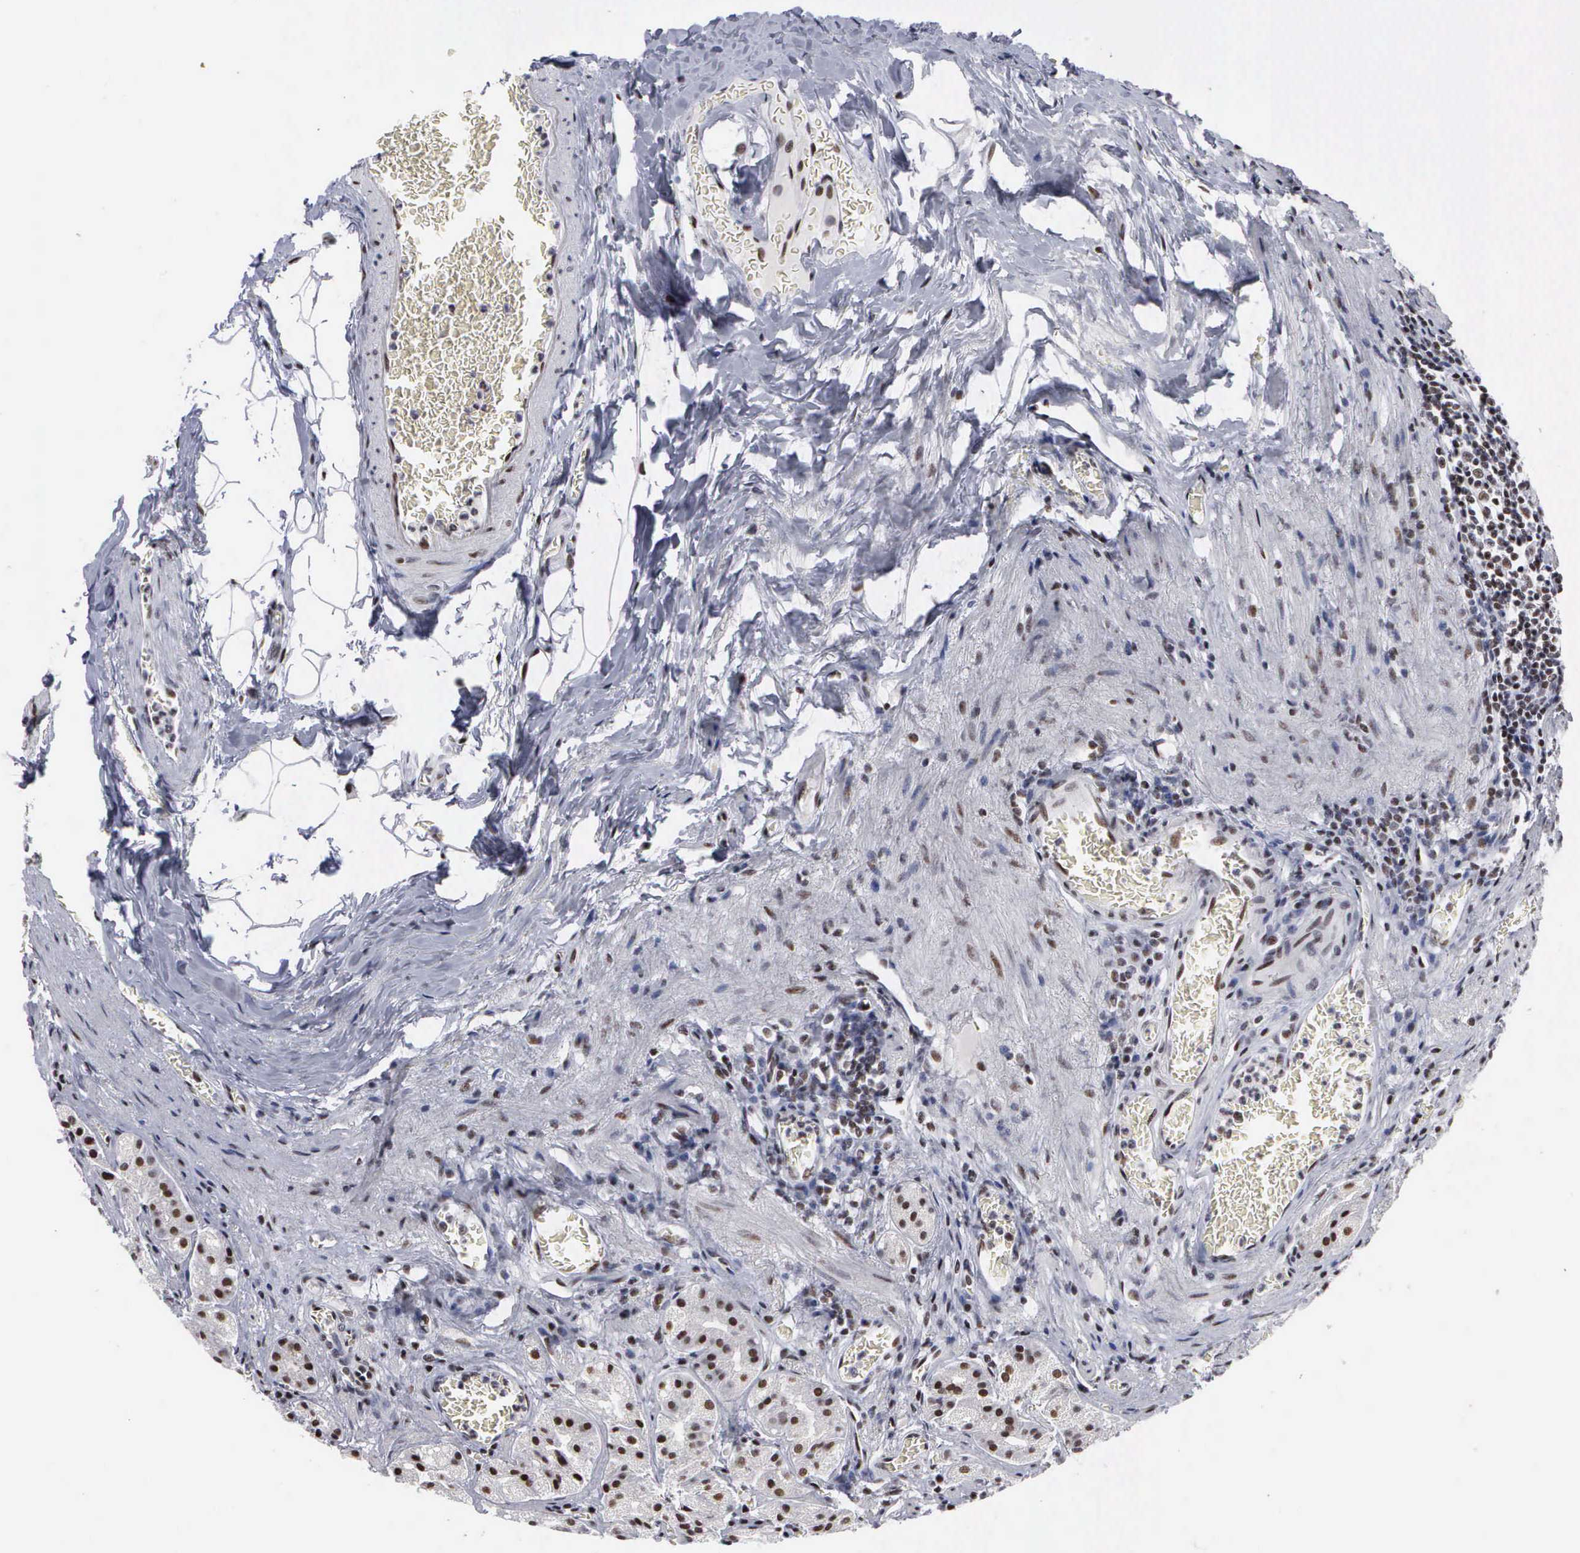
{"staining": {"intensity": "strong", "quantity": ">75%", "location": "nuclear"}, "tissue": "stomach", "cell_type": "Glandular cells", "image_type": "normal", "snomed": [{"axis": "morphology", "description": "Normal tissue, NOS"}, {"axis": "topography", "description": "Stomach, lower"}], "caption": "High-power microscopy captured an immunohistochemistry (IHC) histopathology image of normal stomach, revealing strong nuclear staining in approximately >75% of glandular cells. (IHC, brightfield microscopy, high magnification).", "gene": "KIAA0586", "patient": {"sex": "male", "age": 58}}